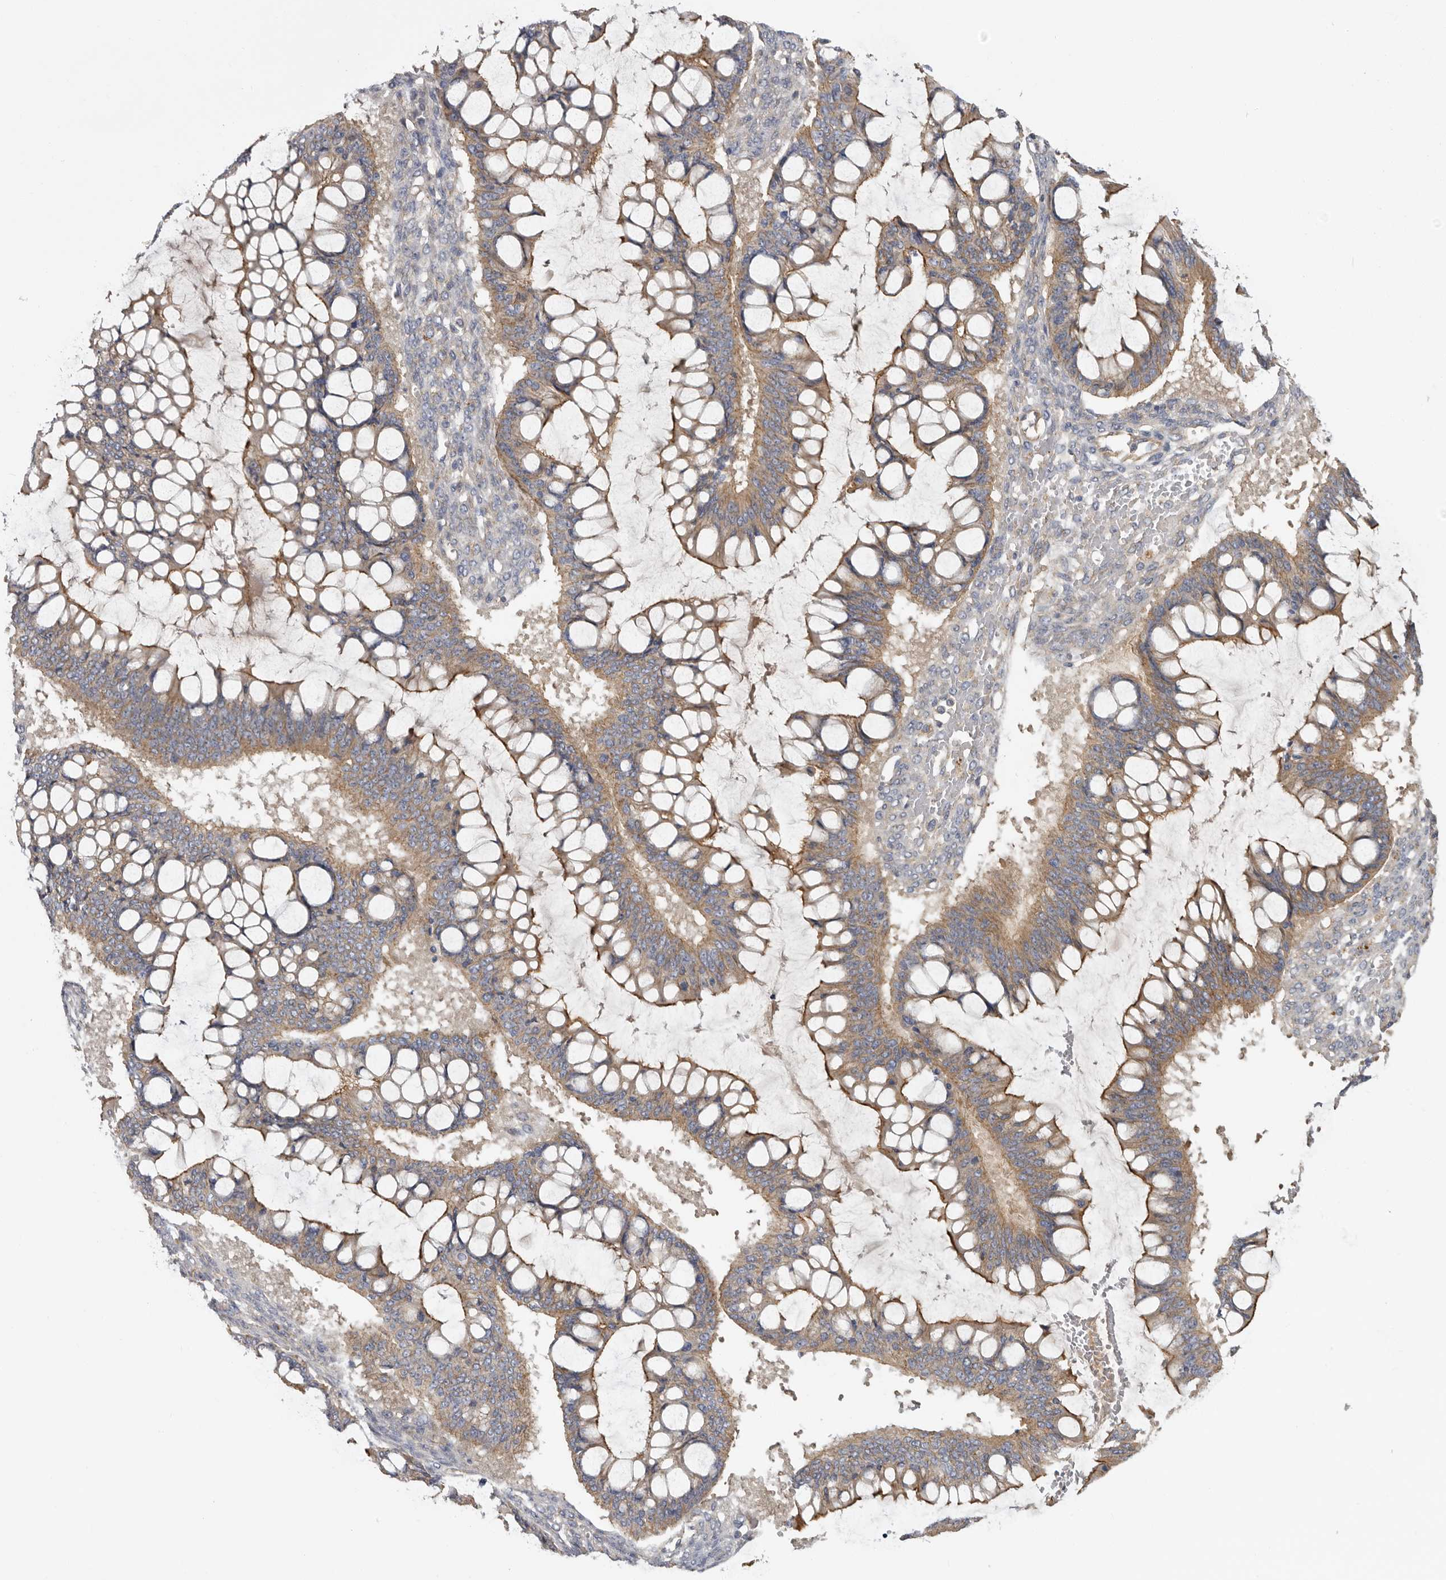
{"staining": {"intensity": "moderate", "quantity": ">75%", "location": "cytoplasmic/membranous"}, "tissue": "ovarian cancer", "cell_type": "Tumor cells", "image_type": "cancer", "snomed": [{"axis": "morphology", "description": "Cystadenocarcinoma, mucinous, NOS"}, {"axis": "topography", "description": "Ovary"}], "caption": "IHC staining of ovarian cancer, which displays medium levels of moderate cytoplasmic/membranous positivity in about >75% of tumor cells indicating moderate cytoplasmic/membranous protein expression. The staining was performed using DAB (brown) for protein detection and nuclei were counterstained in hematoxylin (blue).", "gene": "INKA2", "patient": {"sex": "female", "age": 73}}